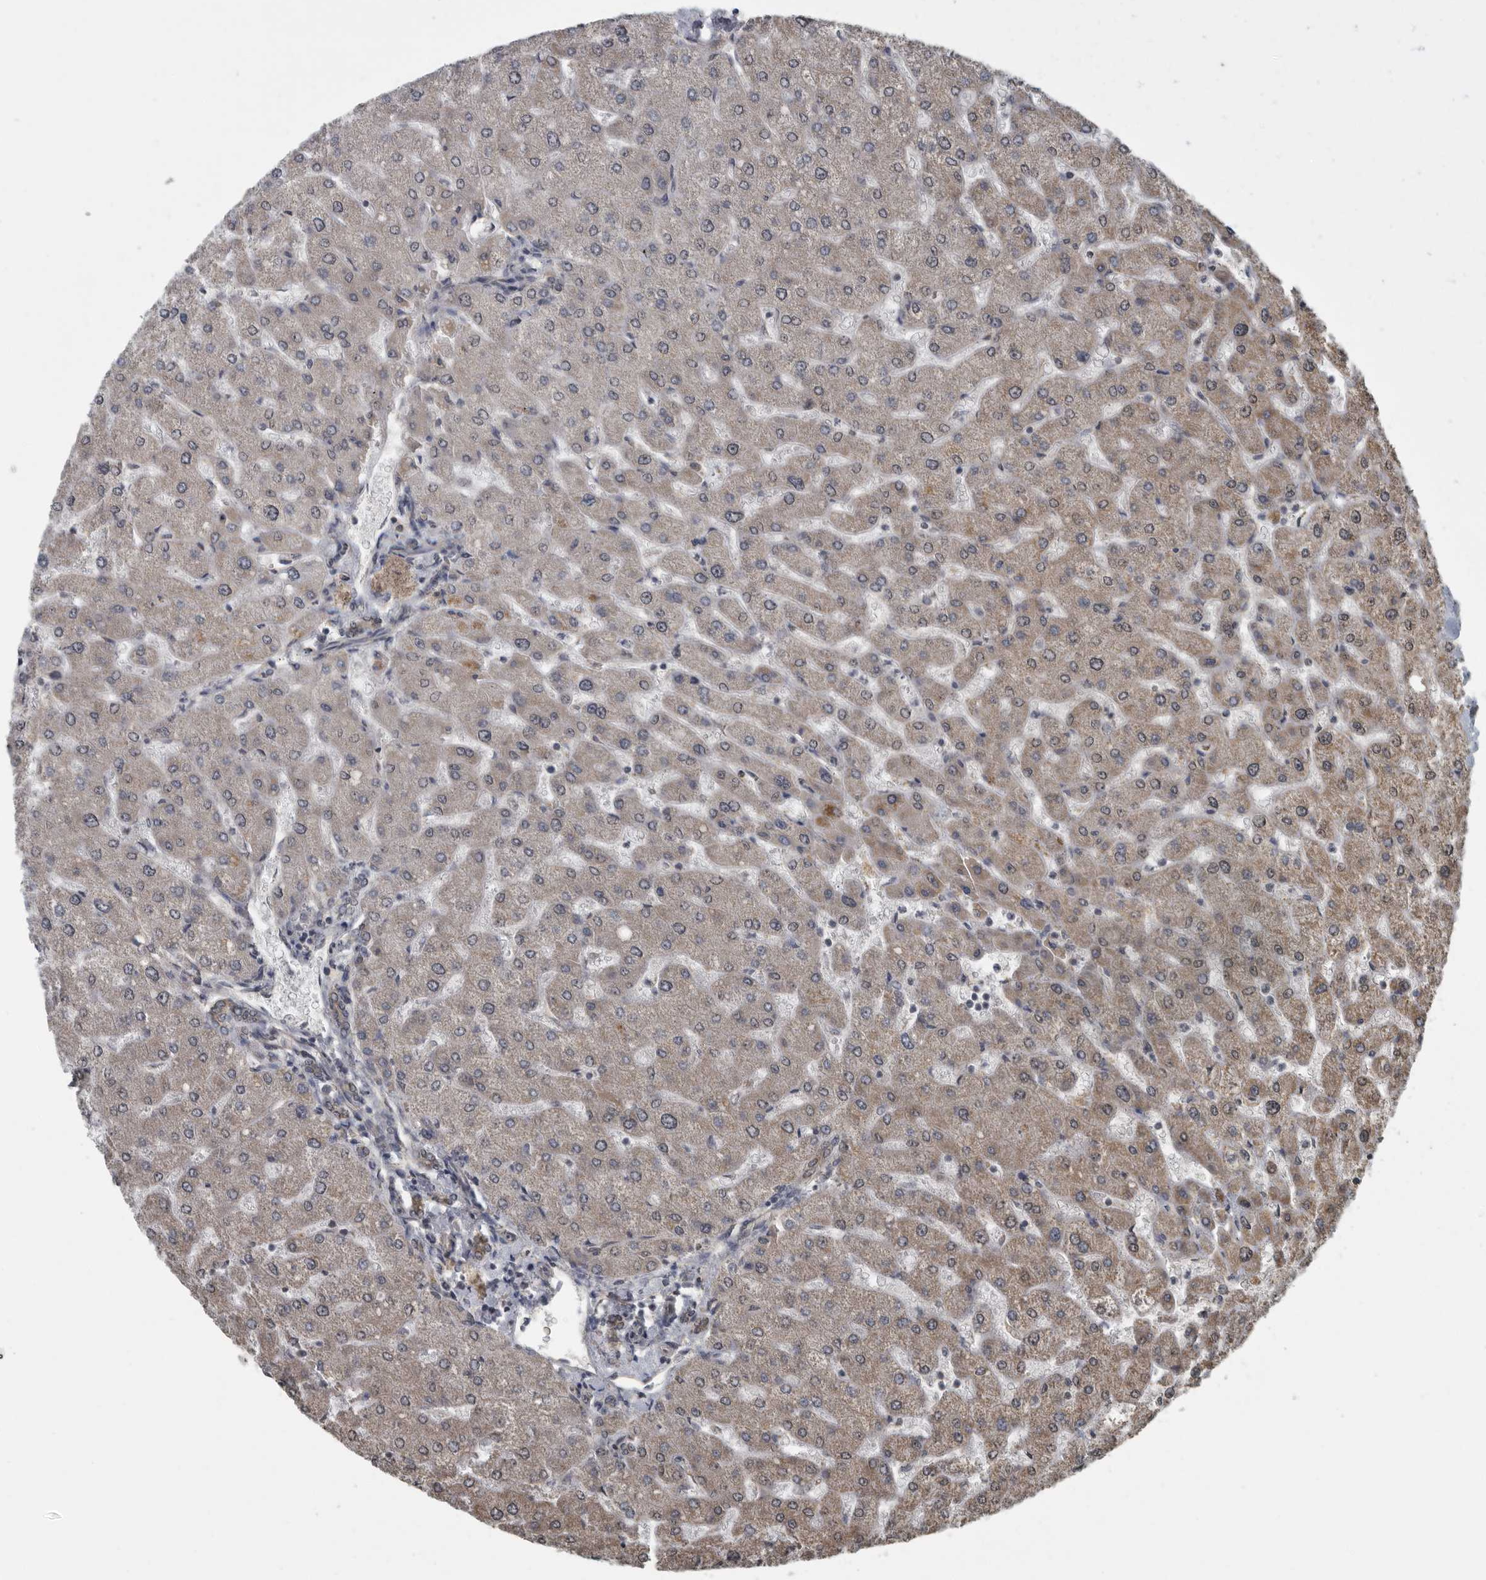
{"staining": {"intensity": "moderate", "quantity": ">75%", "location": "cytoplasmic/membranous"}, "tissue": "liver", "cell_type": "Cholangiocytes", "image_type": "normal", "snomed": [{"axis": "morphology", "description": "Normal tissue, NOS"}, {"axis": "topography", "description": "Liver"}], "caption": "Immunohistochemistry (IHC) image of benign liver stained for a protein (brown), which exhibits medium levels of moderate cytoplasmic/membranous expression in about >75% of cholangiocytes.", "gene": "AFAP1", "patient": {"sex": "male", "age": 55}}